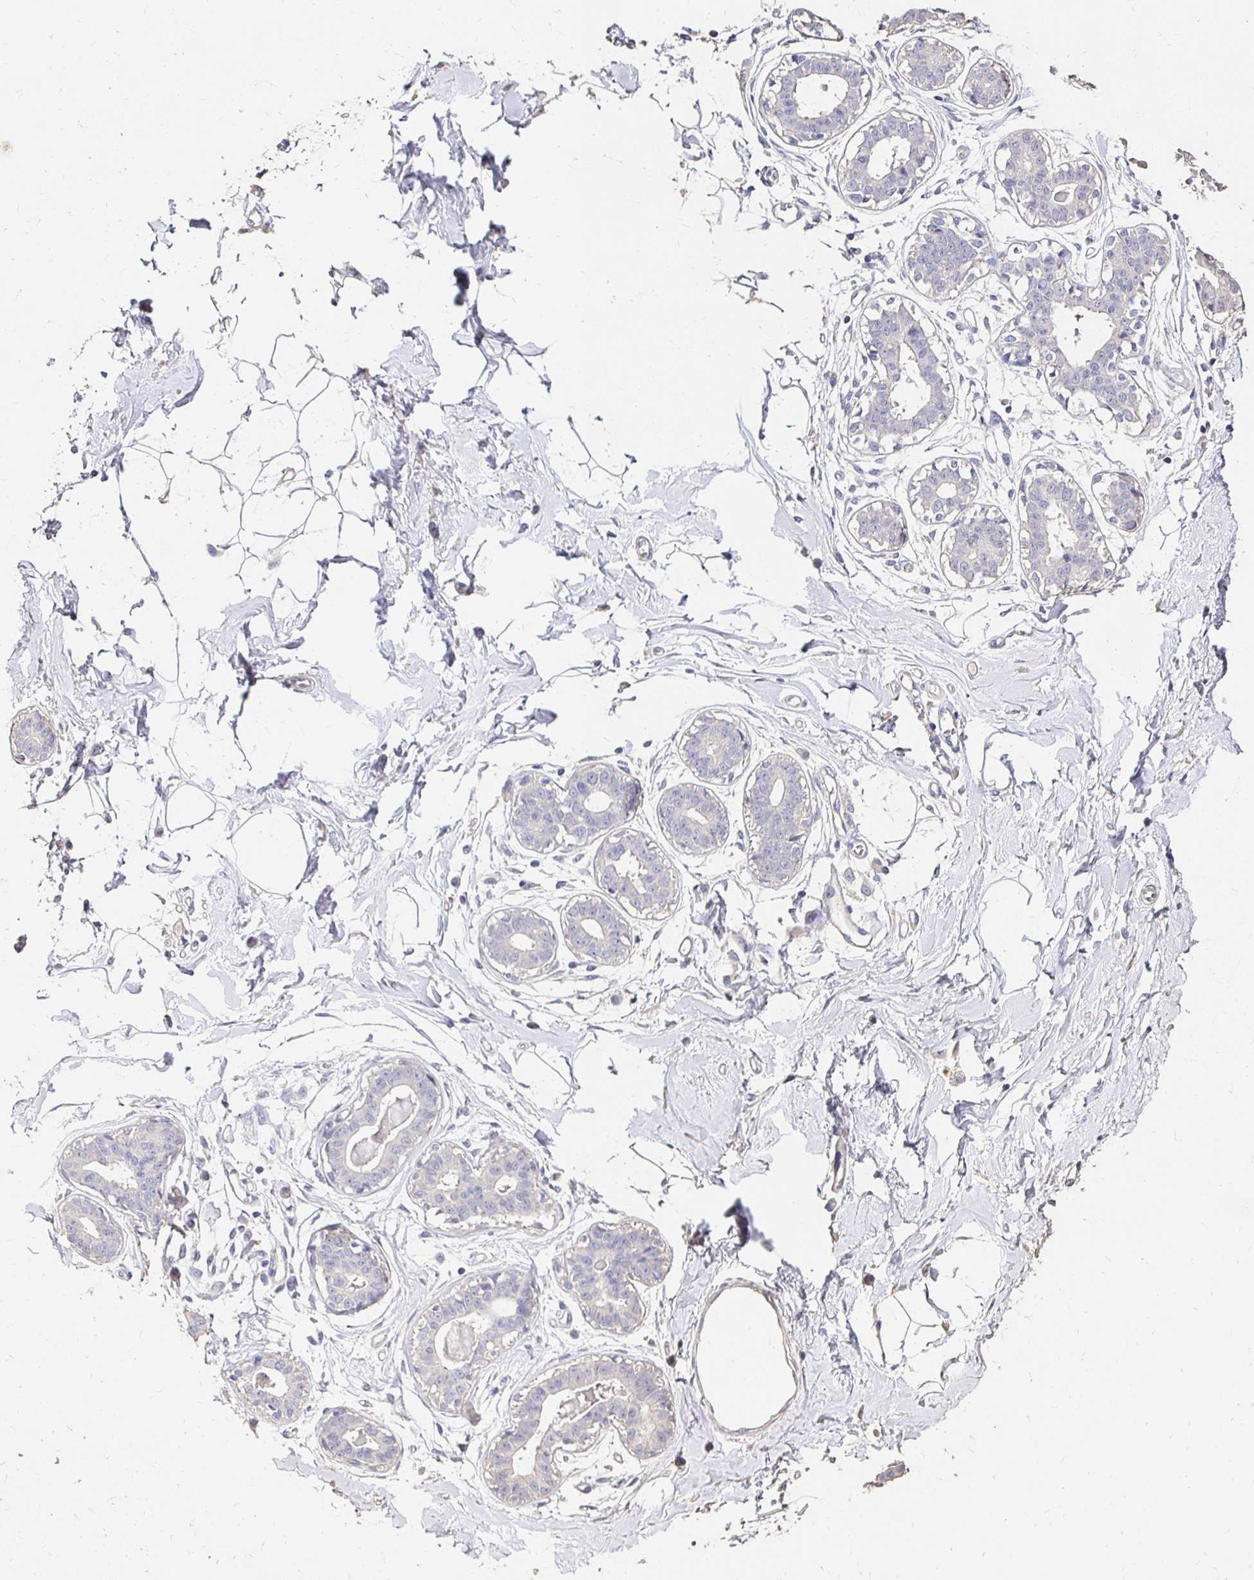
{"staining": {"intensity": "negative", "quantity": "none", "location": "none"}, "tissue": "breast", "cell_type": "Adipocytes", "image_type": "normal", "snomed": [{"axis": "morphology", "description": "Normal tissue, NOS"}, {"axis": "topography", "description": "Breast"}], "caption": "The immunohistochemistry histopathology image has no significant staining in adipocytes of breast. (DAB (3,3'-diaminobenzidine) IHC, high magnification).", "gene": "UGT1A6", "patient": {"sex": "female", "age": 45}}